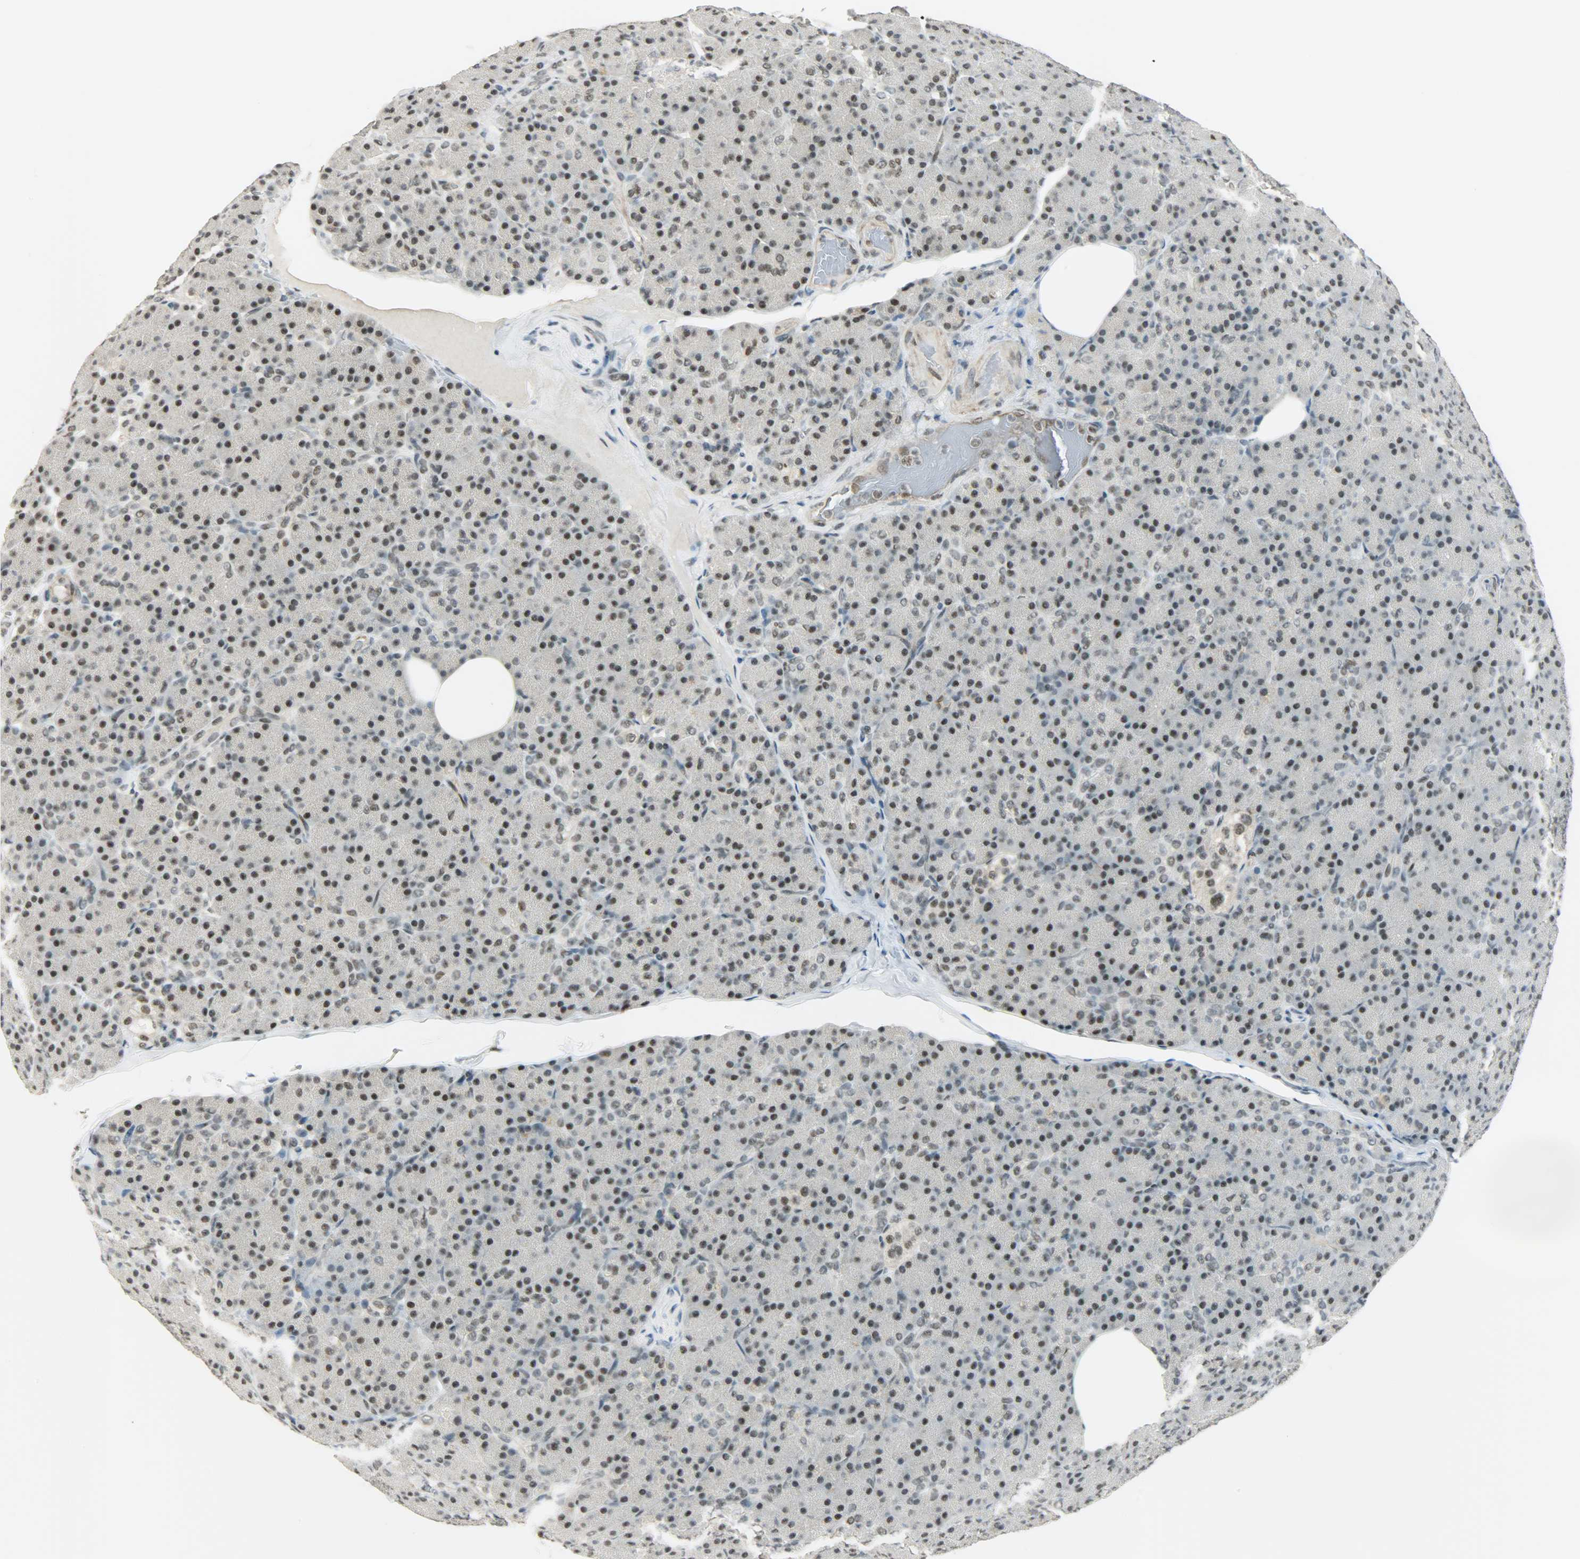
{"staining": {"intensity": "moderate", "quantity": ">75%", "location": "nuclear"}, "tissue": "pancreas", "cell_type": "Exocrine glandular cells", "image_type": "normal", "snomed": [{"axis": "morphology", "description": "Normal tissue, NOS"}, {"axis": "topography", "description": "Pancreas"}], "caption": "Immunohistochemistry (IHC) (DAB (3,3'-diaminobenzidine)) staining of unremarkable pancreas displays moderate nuclear protein positivity in approximately >75% of exocrine glandular cells.", "gene": "SUGP1", "patient": {"sex": "female", "age": 43}}